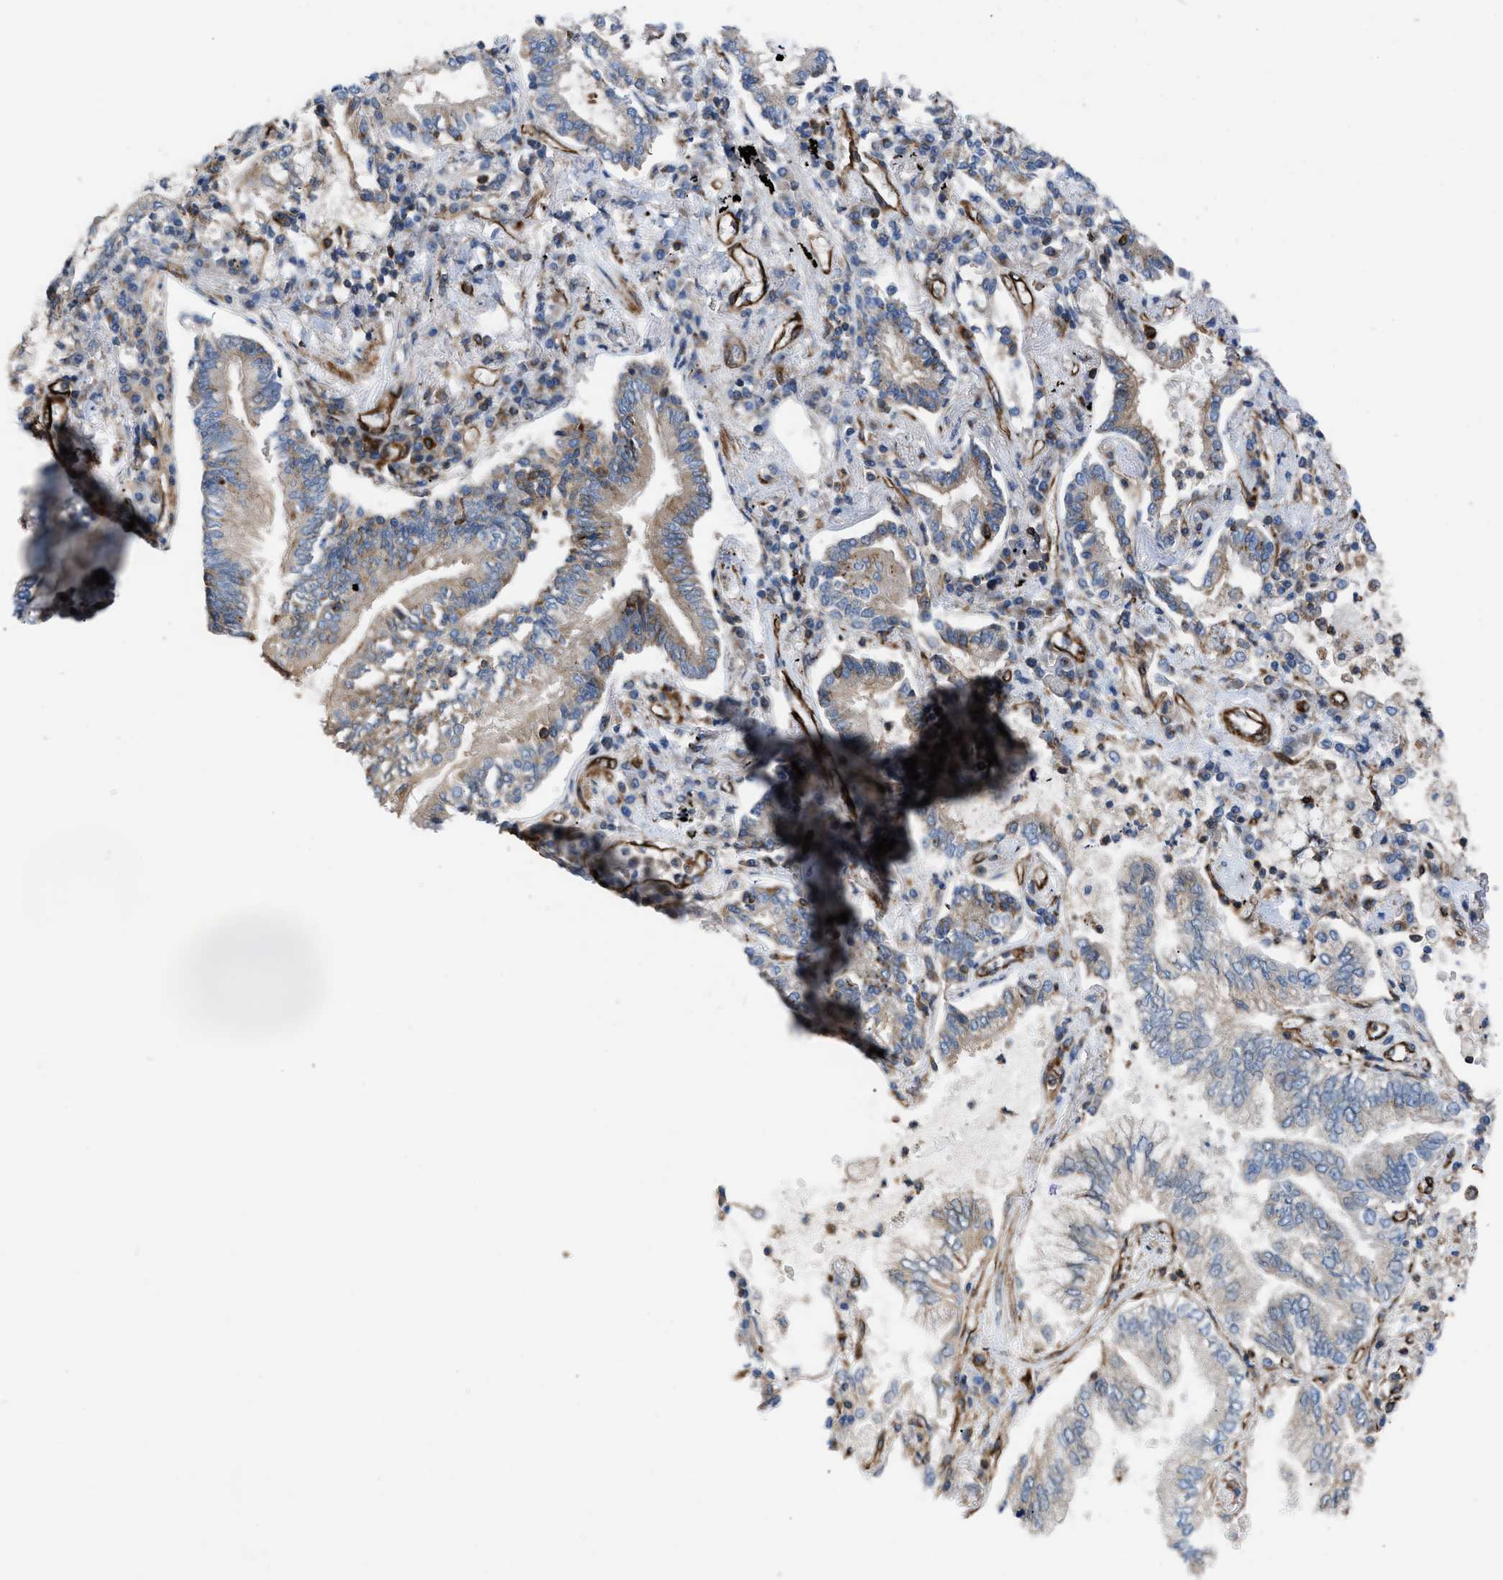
{"staining": {"intensity": "weak", "quantity": "25%-75%", "location": "cytoplasmic/membranous"}, "tissue": "lung cancer", "cell_type": "Tumor cells", "image_type": "cancer", "snomed": [{"axis": "morphology", "description": "Normal tissue, NOS"}, {"axis": "morphology", "description": "Adenocarcinoma, NOS"}, {"axis": "topography", "description": "Bronchus"}, {"axis": "topography", "description": "Lung"}], "caption": "DAB (3,3'-diaminobenzidine) immunohistochemical staining of human lung adenocarcinoma exhibits weak cytoplasmic/membranous protein positivity in about 25%-75% of tumor cells.", "gene": "PTPRE", "patient": {"sex": "female", "age": 70}}